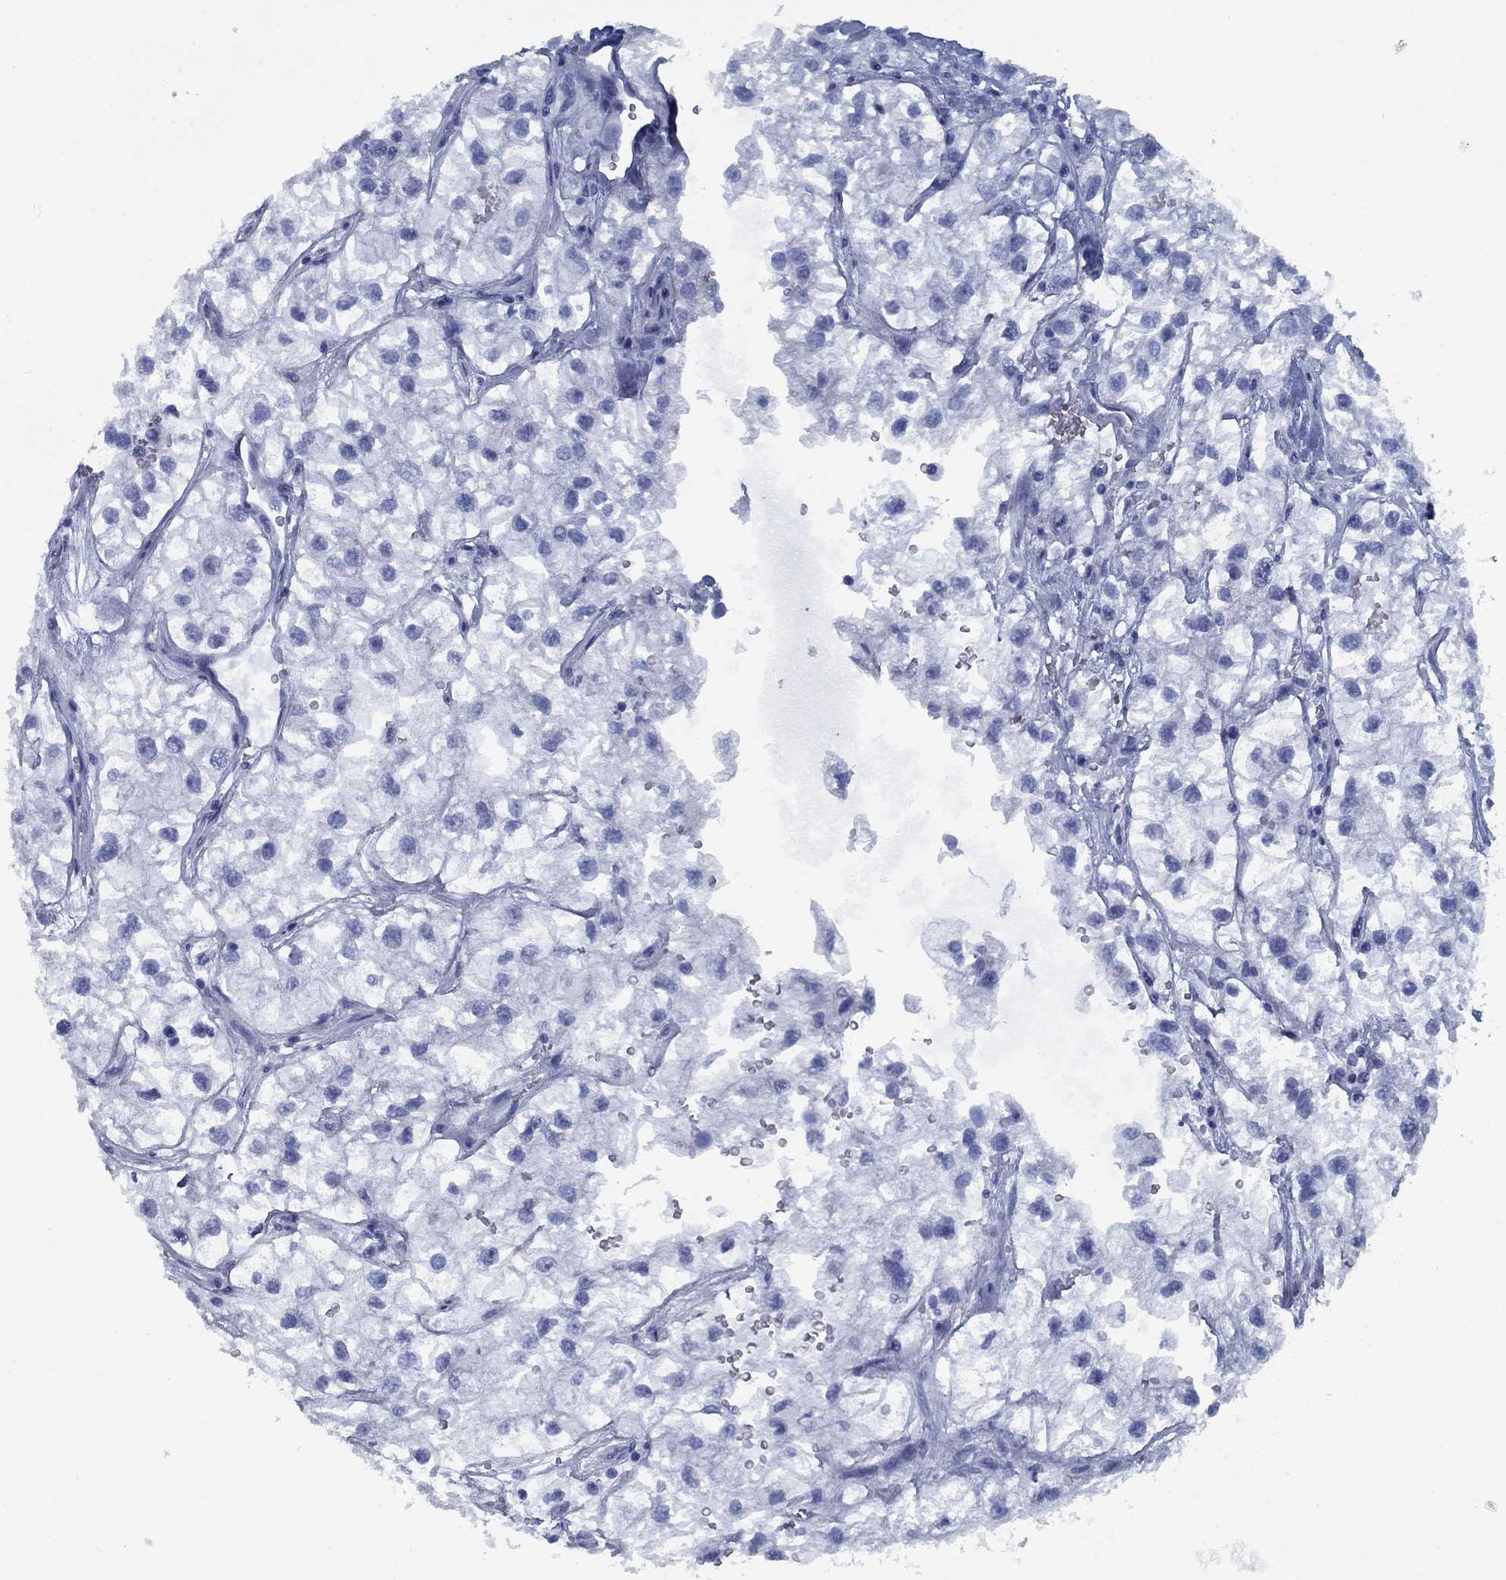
{"staining": {"intensity": "negative", "quantity": "none", "location": "none"}, "tissue": "renal cancer", "cell_type": "Tumor cells", "image_type": "cancer", "snomed": [{"axis": "morphology", "description": "Adenocarcinoma, NOS"}, {"axis": "topography", "description": "Kidney"}], "caption": "Renal adenocarcinoma was stained to show a protein in brown. There is no significant staining in tumor cells.", "gene": "PNMA8A", "patient": {"sex": "male", "age": 59}}